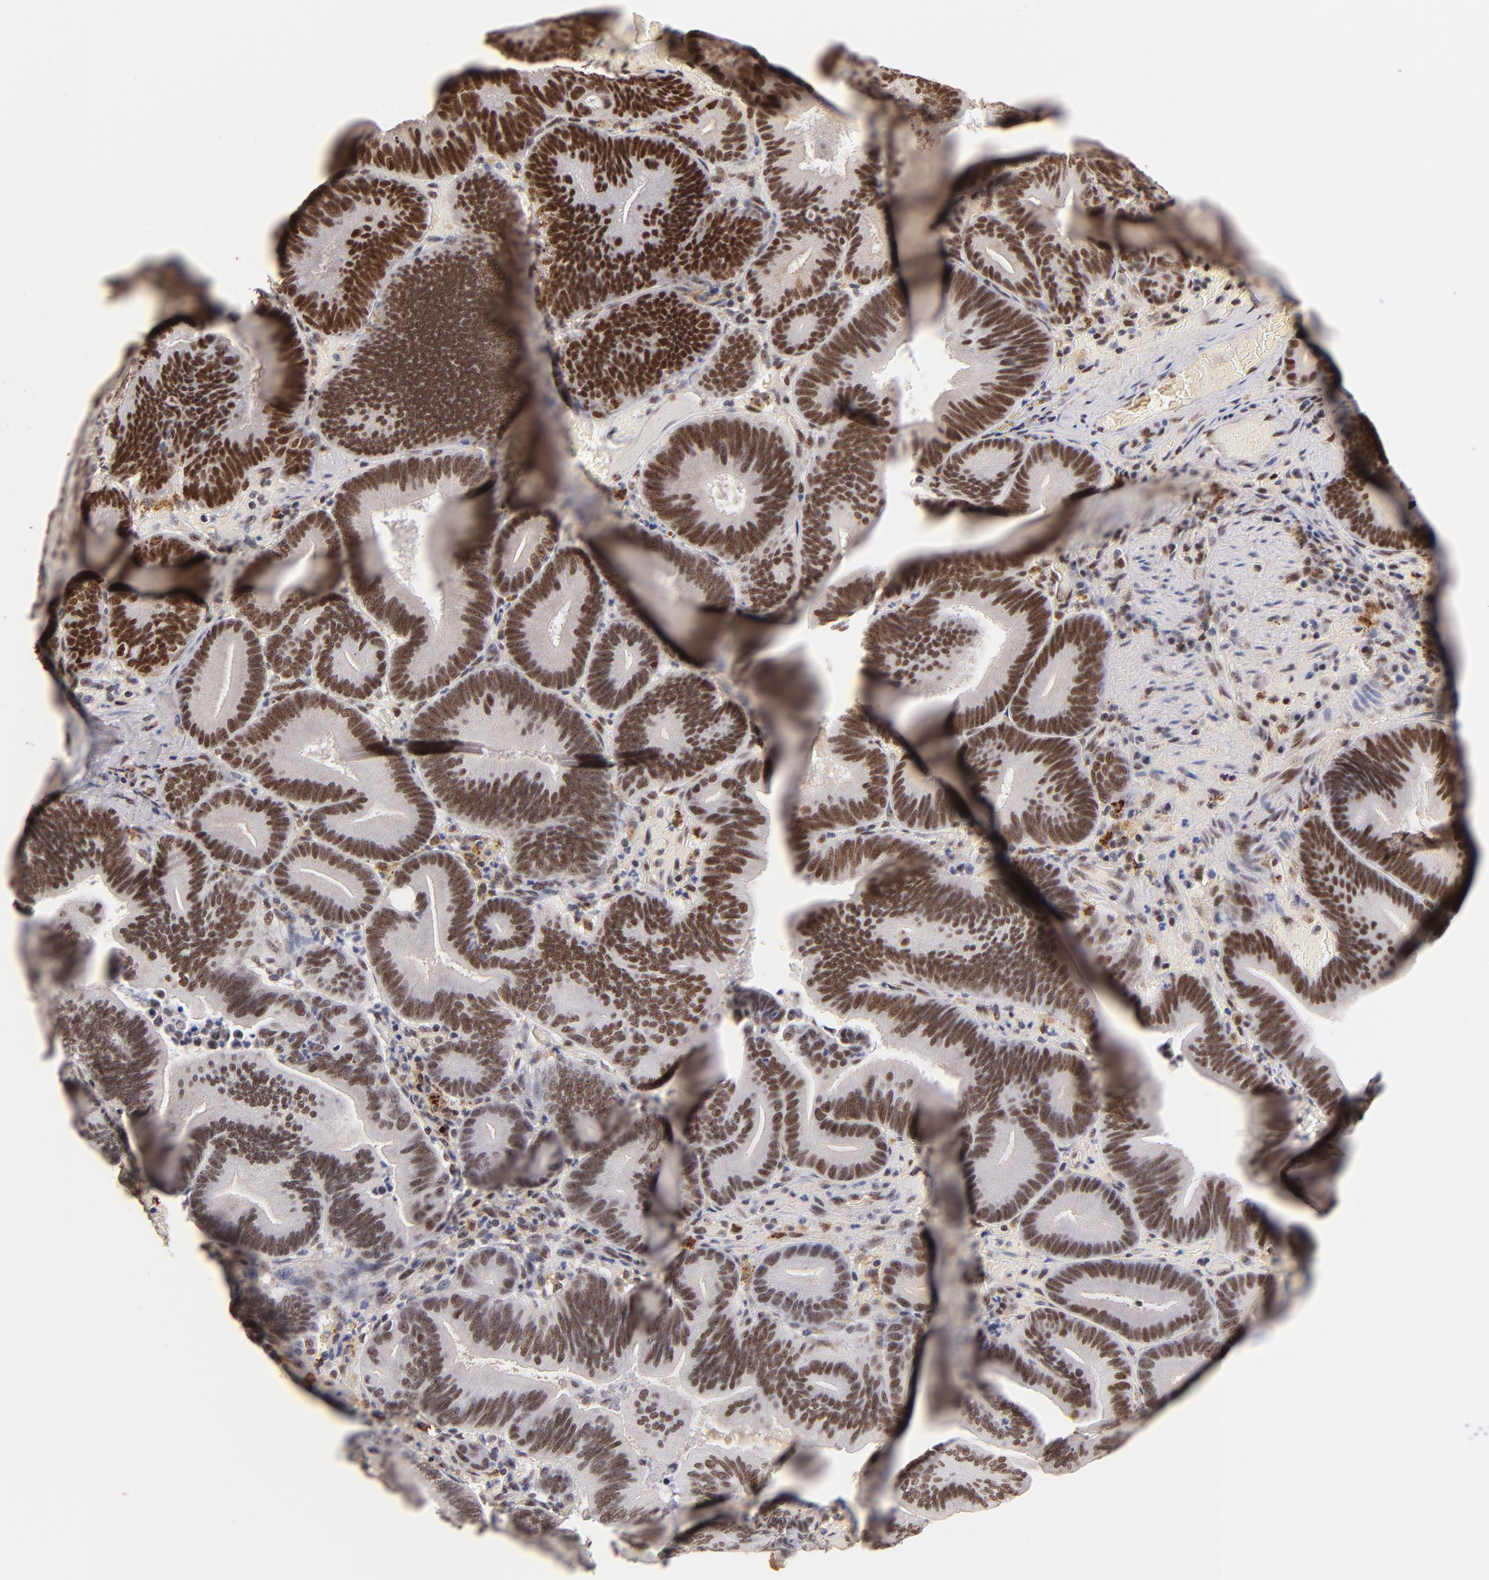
{"staining": {"intensity": "moderate", "quantity": ">75%", "location": "nuclear"}, "tissue": "pancreatic cancer", "cell_type": "Tumor cells", "image_type": "cancer", "snomed": [{"axis": "morphology", "description": "Adenocarcinoma, NOS"}, {"axis": "topography", "description": "Pancreas"}], "caption": "There is medium levels of moderate nuclear expression in tumor cells of pancreatic adenocarcinoma, as demonstrated by immunohistochemical staining (brown color).", "gene": "ZNF146", "patient": {"sex": "male", "age": 82}}